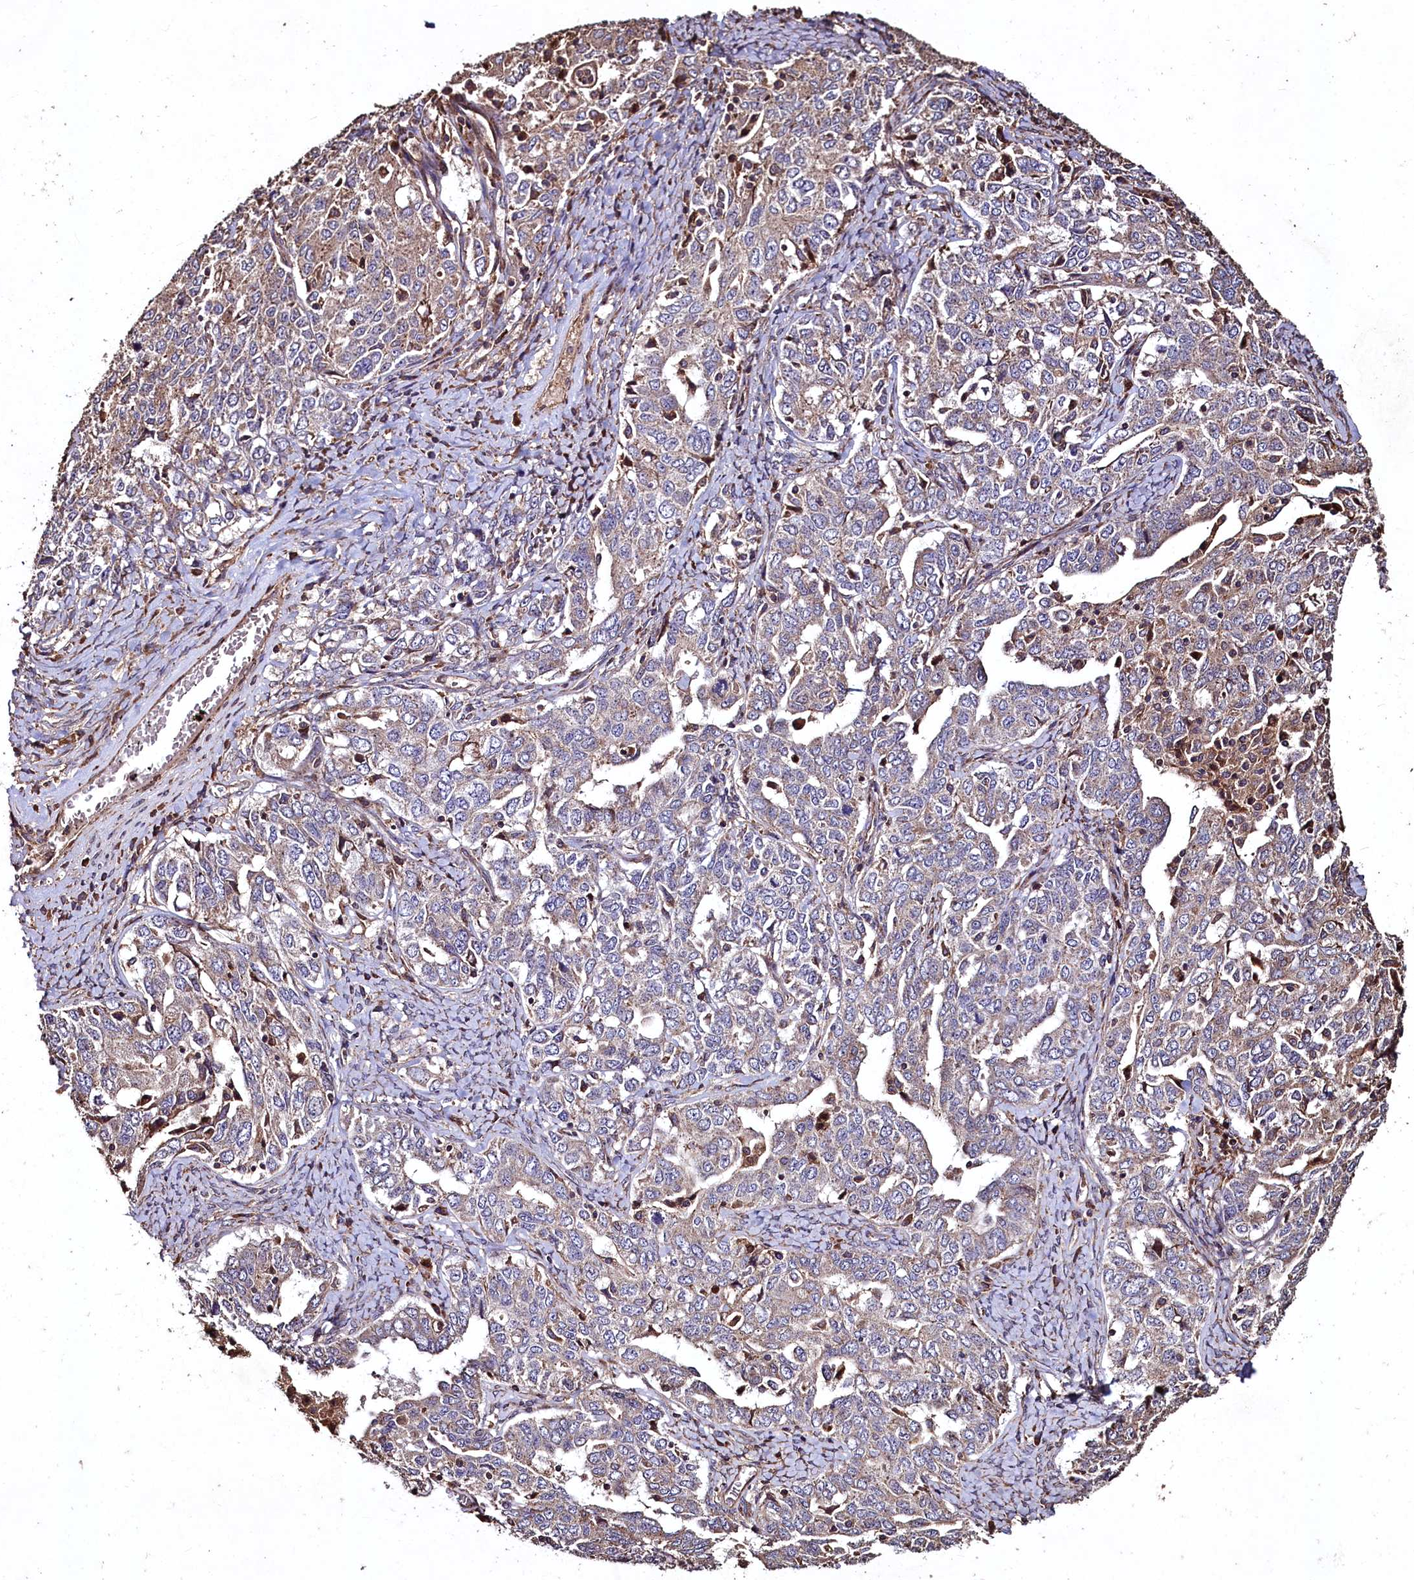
{"staining": {"intensity": "weak", "quantity": "<25%", "location": "cytoplasmic/membranous"}, "tissue": "ovarian cancer", "cell_type": "Tumor cells", "image_type": "cancer", "snomed": [{"axis": "morphology", "description": "Carcinoma, endometroid"}, {"axis": "topography", "description": "Ovary"}], "caption": "Ovarian cancer (endometroid carcinoma) was stained to show a protein in brown. There is no significant expression in tumor cells.", "gene": "TMEM98", "patient": {"sex": "female", "age": 62}}